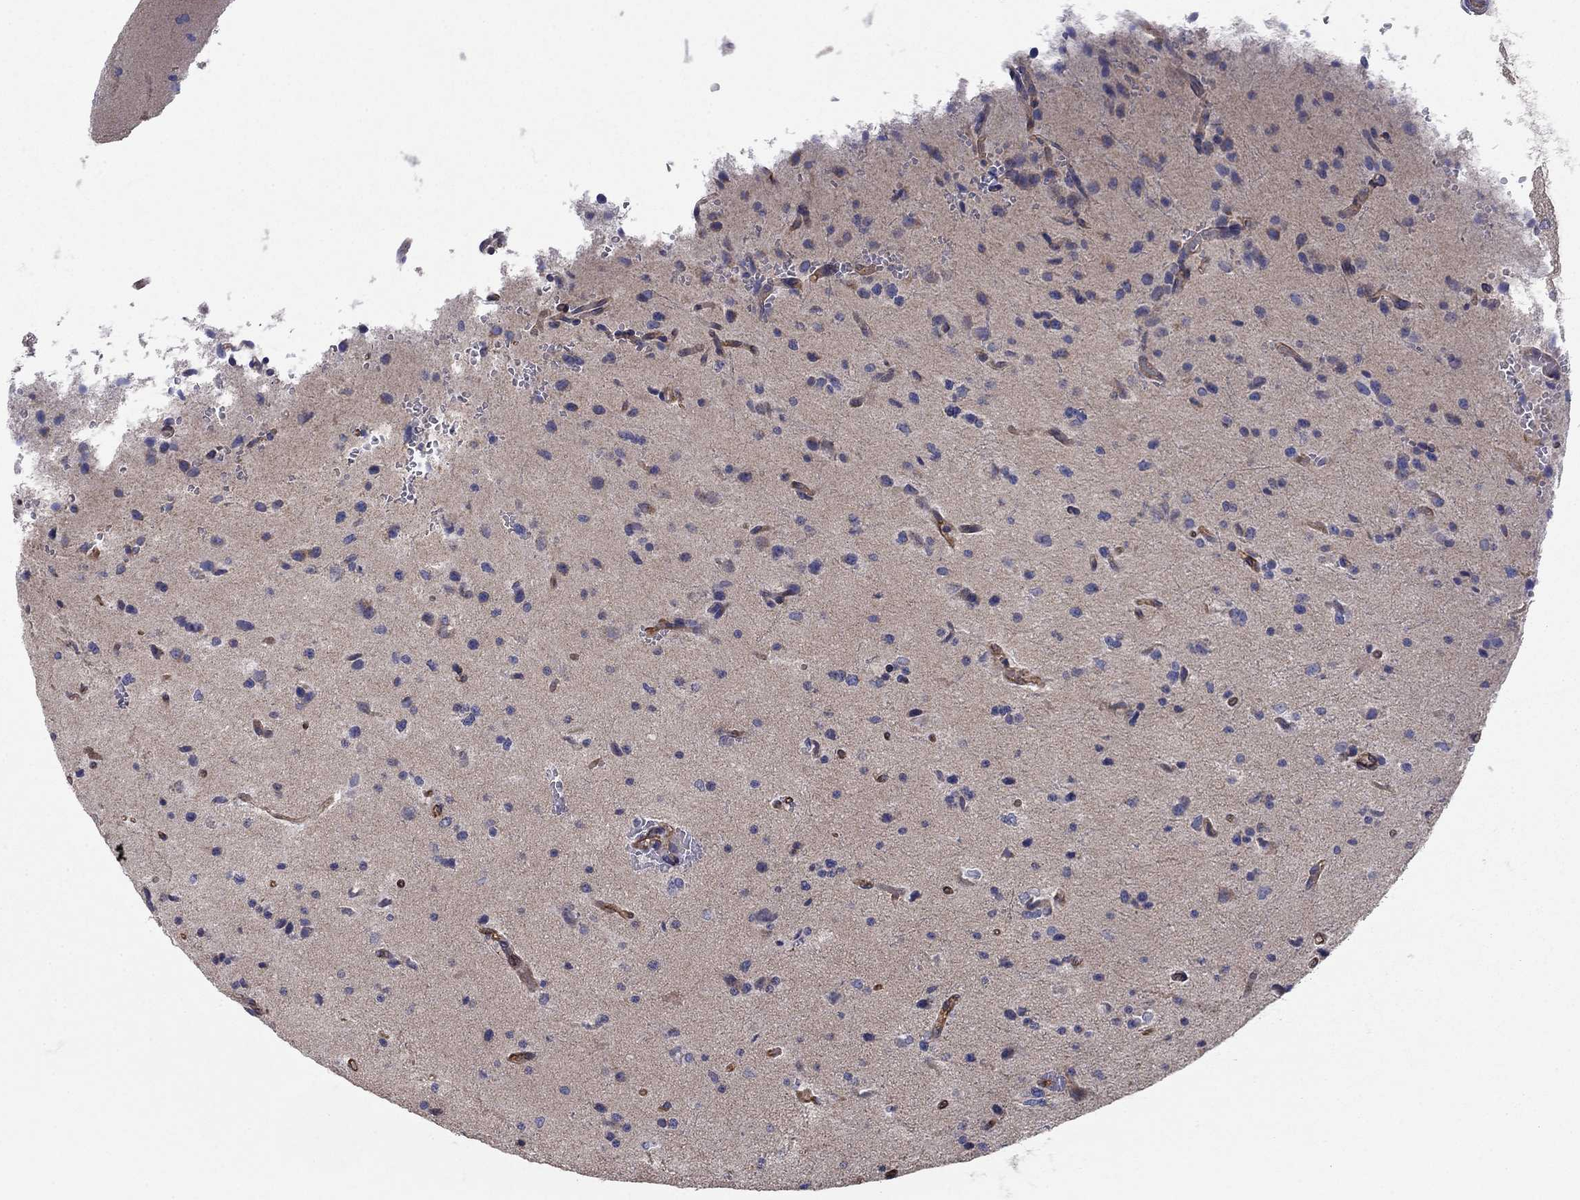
{"staining": {"intensity": "negative", "quantity": "none", "location": "none"}, "tissue": "glioma", "cell_type": "Tumor cells", "image_type": "cancer", "snomed": [{"axis": "morphology", "description": "Glioma, malignant, Low grade"}, {"axis": "topography", "description": "Brain"}], "caption": "This is an immunohistochemistry (IHC) micrograph of glioma. There is no staining in tumor cells.", "gene": "EMP2", "patient": {"sex": "male", "age": 41}}